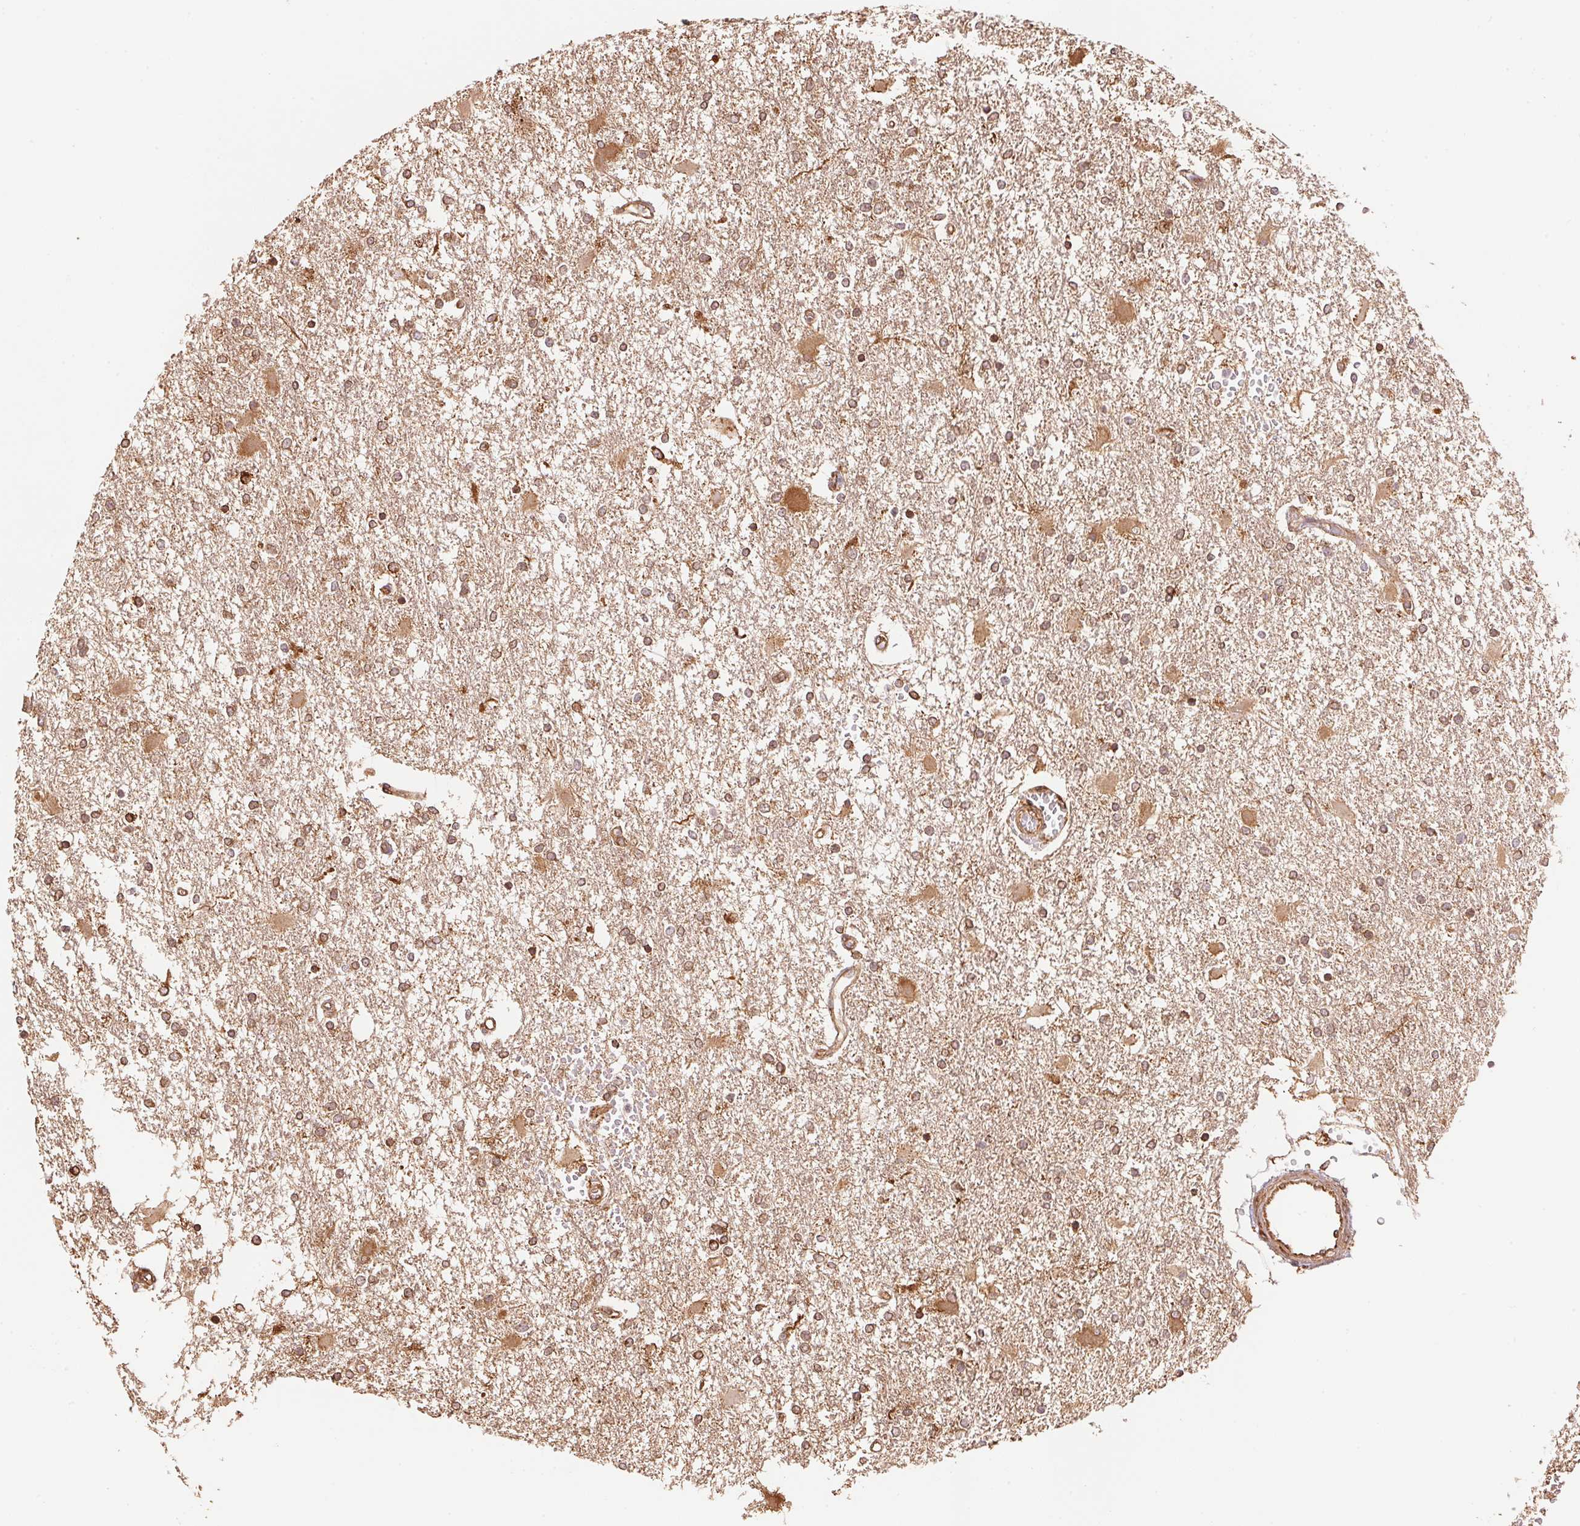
{"staining": {"intensity": "weak", "quantity": ">75%", "location": "cytoplasmic/membranous"}, "tissue": "glioma", "cell_type": "Tumor cells", "image_type": "cancer", "snomed": [{"axis": "morphology", "description": "Glioma, malignant, High grade"}, {"axis": "topography", "description": "Cerebral cortex"}], "caption": "Human glioma stained with a brown dye demonstrates weak cytoplasmic/membranous positive positivity in about >75% of tumor cells.", "gene": "C6orf163", "patient": {"sex": "male", "age": 79}}